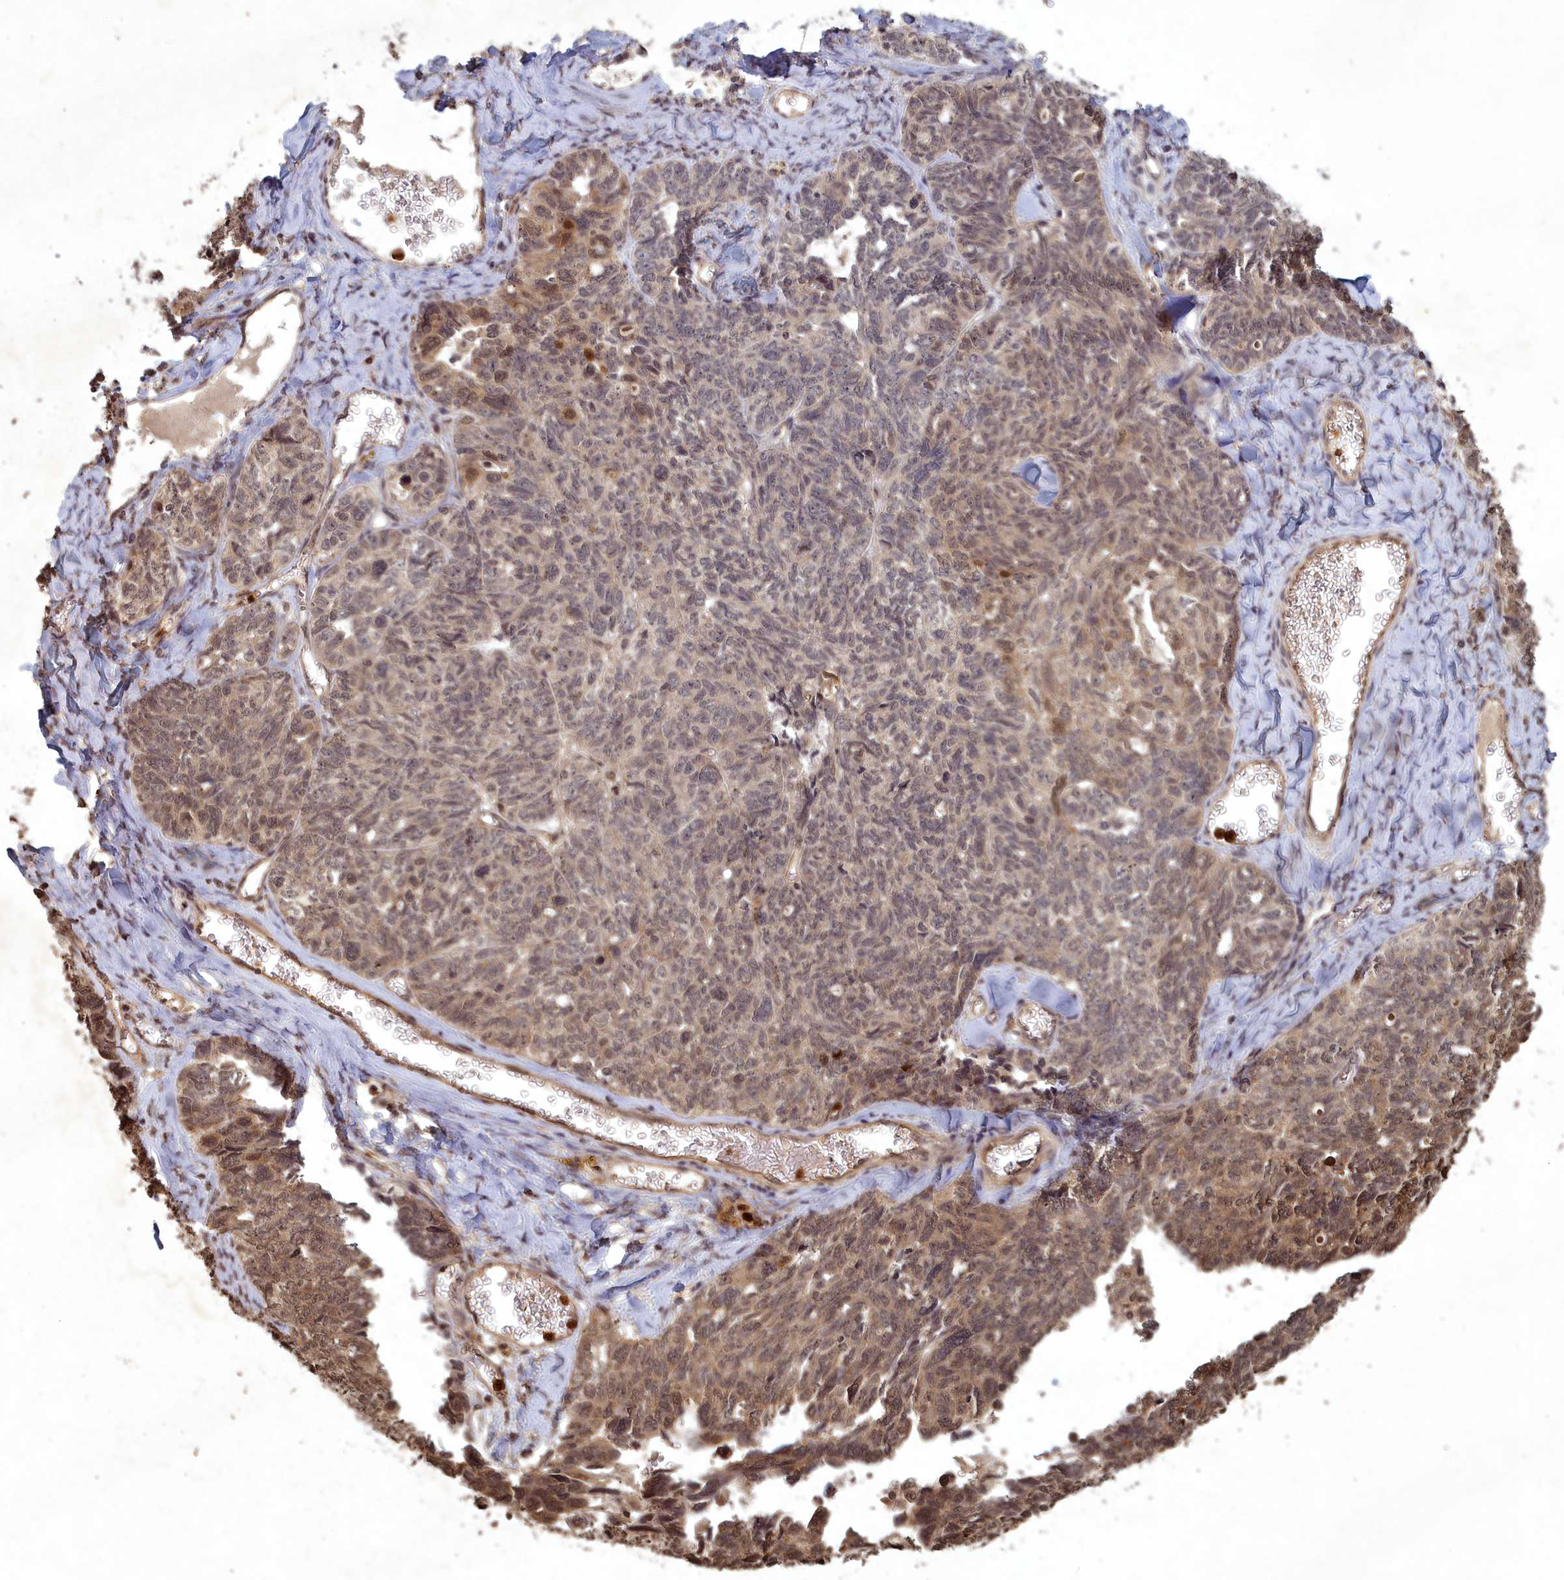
{"staining": {"intensity": "weak", "quantity": ">75%", "location": "cytoplasmic/membranous,nuclear"}, "tissue": "ovarian cancer", "cell_type": "Tumor cells", "image_type": "cancer", "snomed": [{"axis": "morphology", "description": "Cystadenocarcinoma, serous, NOS"}, {"axis": "topography", "description": "Ovary"}], "caption": "Brown immunohistochemical staining in human ovarian cancer exhibits weak cytoplasmic/membranous and nuclear staining in about >75% of tumor cells.", "gene": "SRMS", "patient": {"sex": "female", "age": 79}}